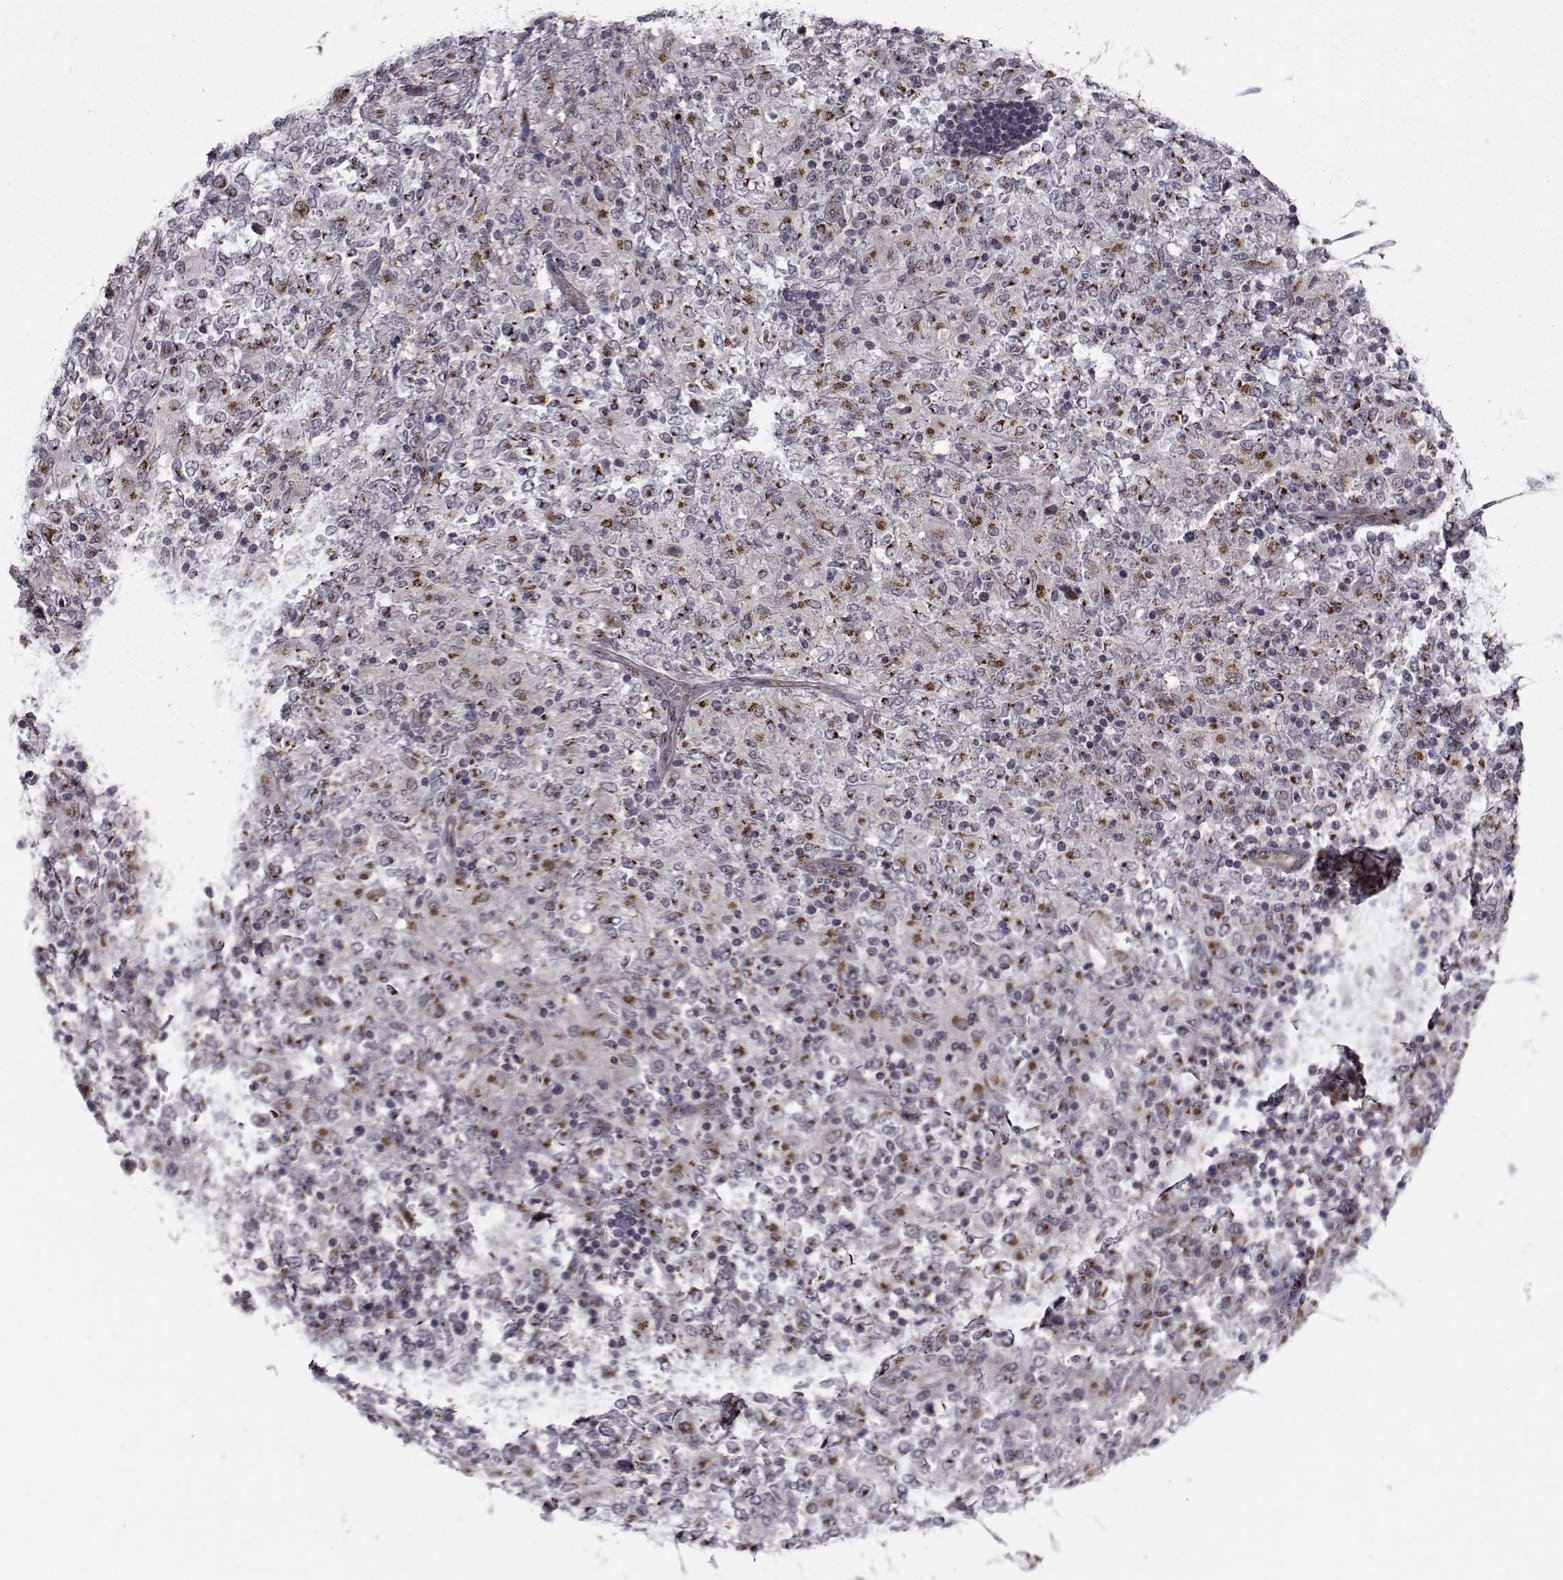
{"staining": {"intensity": "negative", "quantity": "none", "location": "none"}, "tissue": "lymphoma", "cell_type": "Tumor cells", "image_type": "cancer", "snomed": [{"axis": "morphology", "description": "Malignant lymphoma, non-Hodgkin's type, High grade"}, {"axis": "topography", "description": "Lymph node"}], "caption": "Immunohistochemistry of lymphoma demonstrates no staining in tumor cells. (DAB (3,3'-diaminobenzidine) immunohistochemistry (IHC), high magnification).", "gene": "ATP6V1C2", "patient": {"sex": "female", "age": 84}}